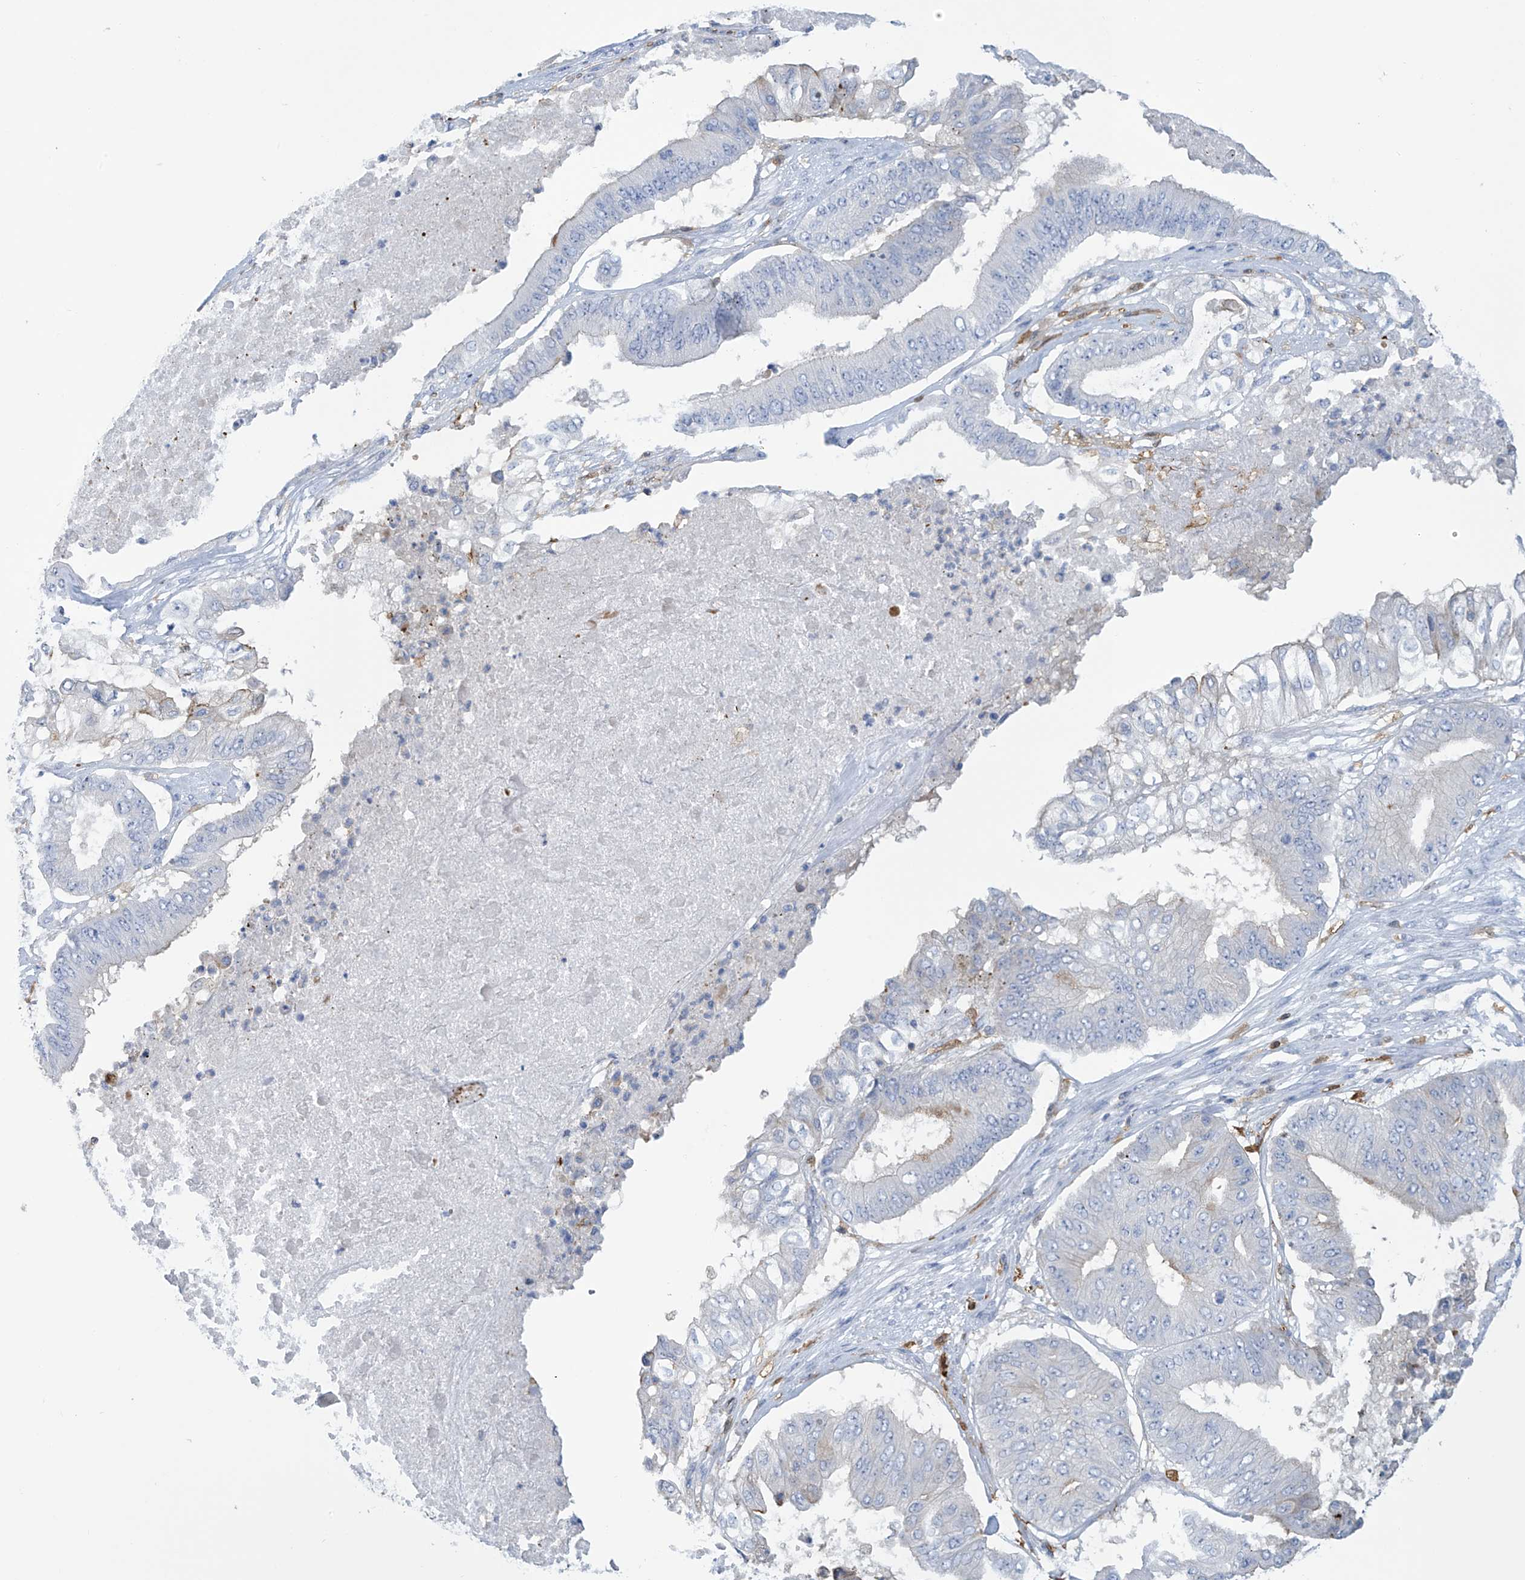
{"staining": {"intensity": "moderate", "quantity": "<25%", "location": "cytoplasmic/membranous"}, "tissue": "pancreatic cancer", "cell_type": "Tumor cells", "image_type": "cancer", "snomed": [{"axis": "morphology", "description": "Adenocarcinoma, NOS"}, {"axis": "topography", "description": "Pancreas"}], "caption": "Protein expression analysis of human pancreatic adenocarcinoma reveals moderate cytoplasmic/membranous expression in about <25% of tumor cells. (DAB (3,3'-diaminobenzidine) = brown stain, brightfield microscopy at high magnification).", "gene": "TRMT2B", "patient": {"sex": "female", "age": 77}}